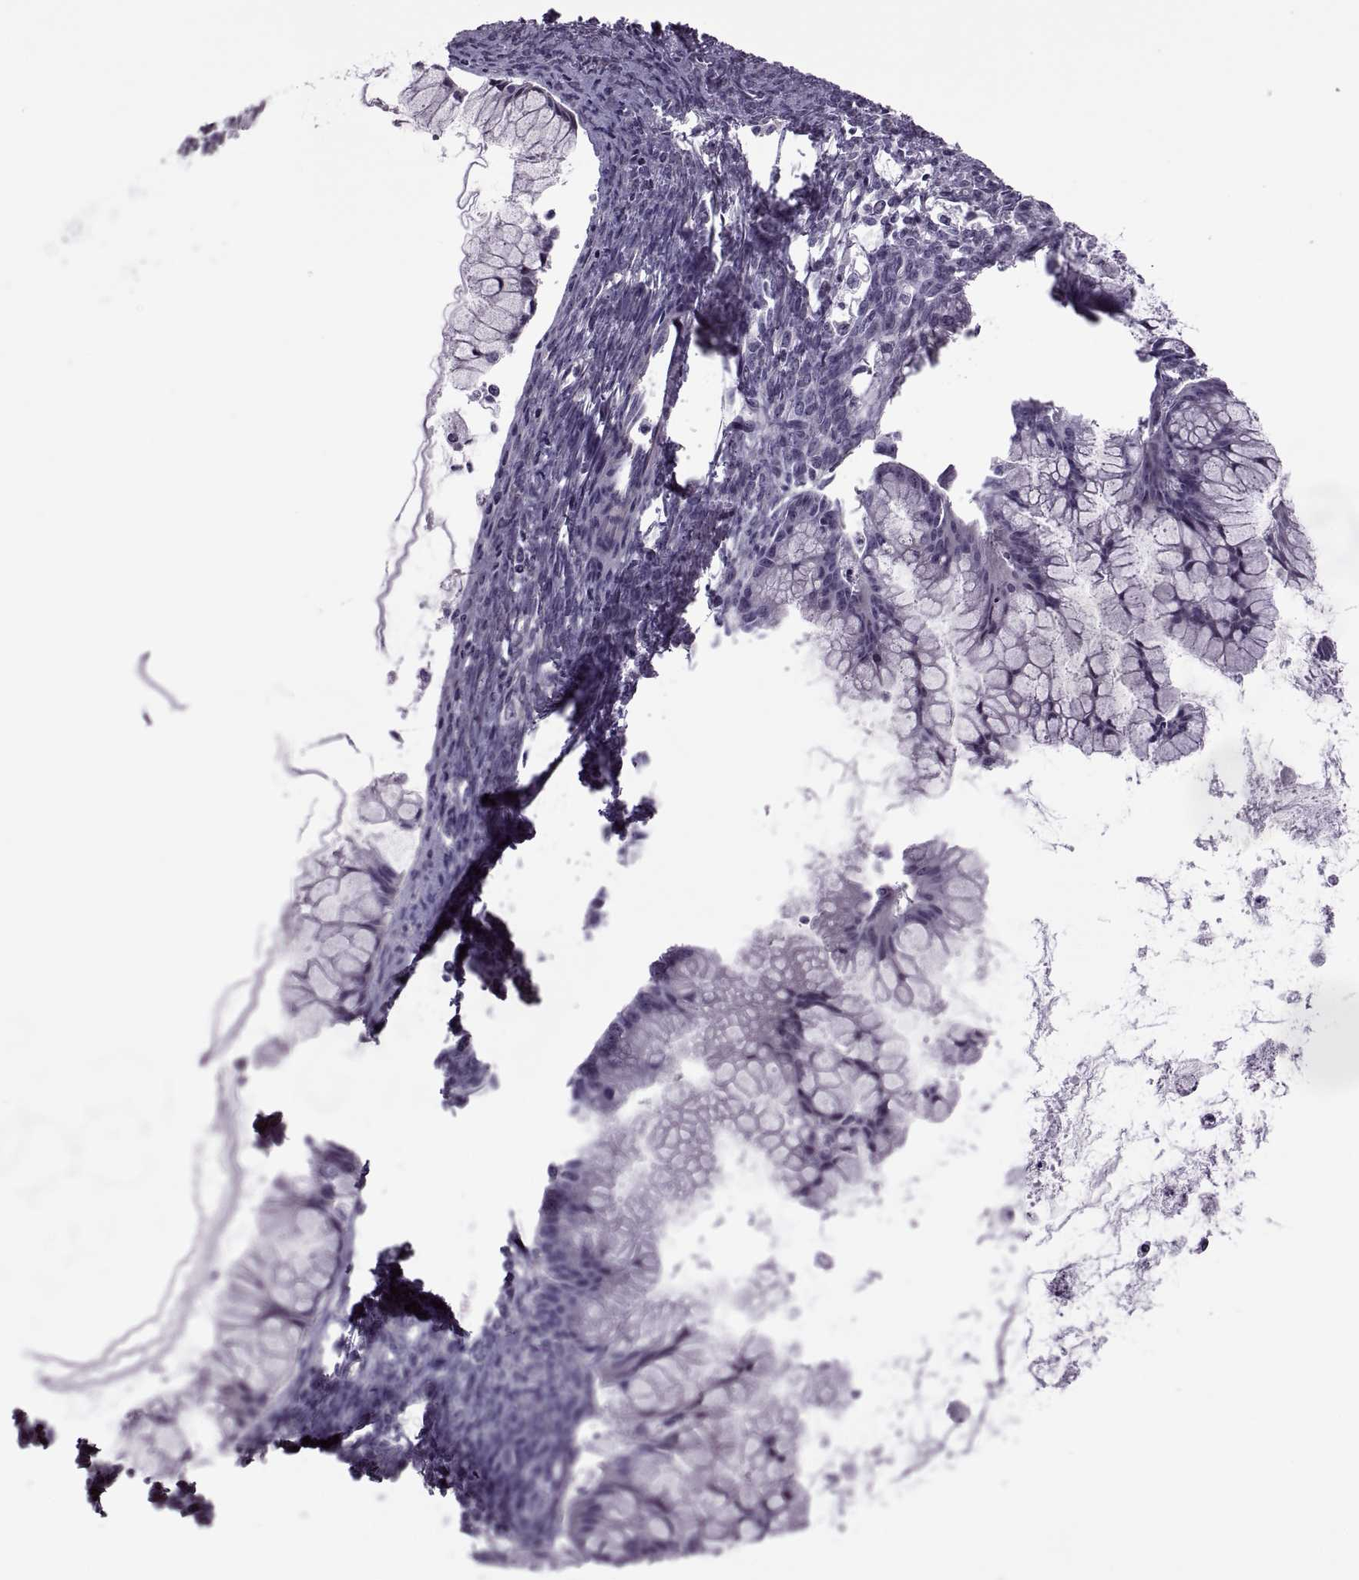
{"staining": {"intensity": "negative", "quantity": "none", "location": "none"}, "tissue": "ovarian cancer", "cell_type": "Tumor cells", "image_type": "cancer", "snomed": [{"axis": "morphology", "description": "Cystadenocarcinoma, mucinous, NOS"}, {"axis": "topography", "description": "Ovary"}], "caption": "Tumor cells show no significant protein positivity in ovarian cancer (mucinous cystadenocarcinoma). (Stains: DAB immunohistochemistry with hematoxylin counter stain, Microscopy: brightfield microscopy at high magnification).", "gene": "ODF3", "patient": {"sex": "female", "age": 41}}